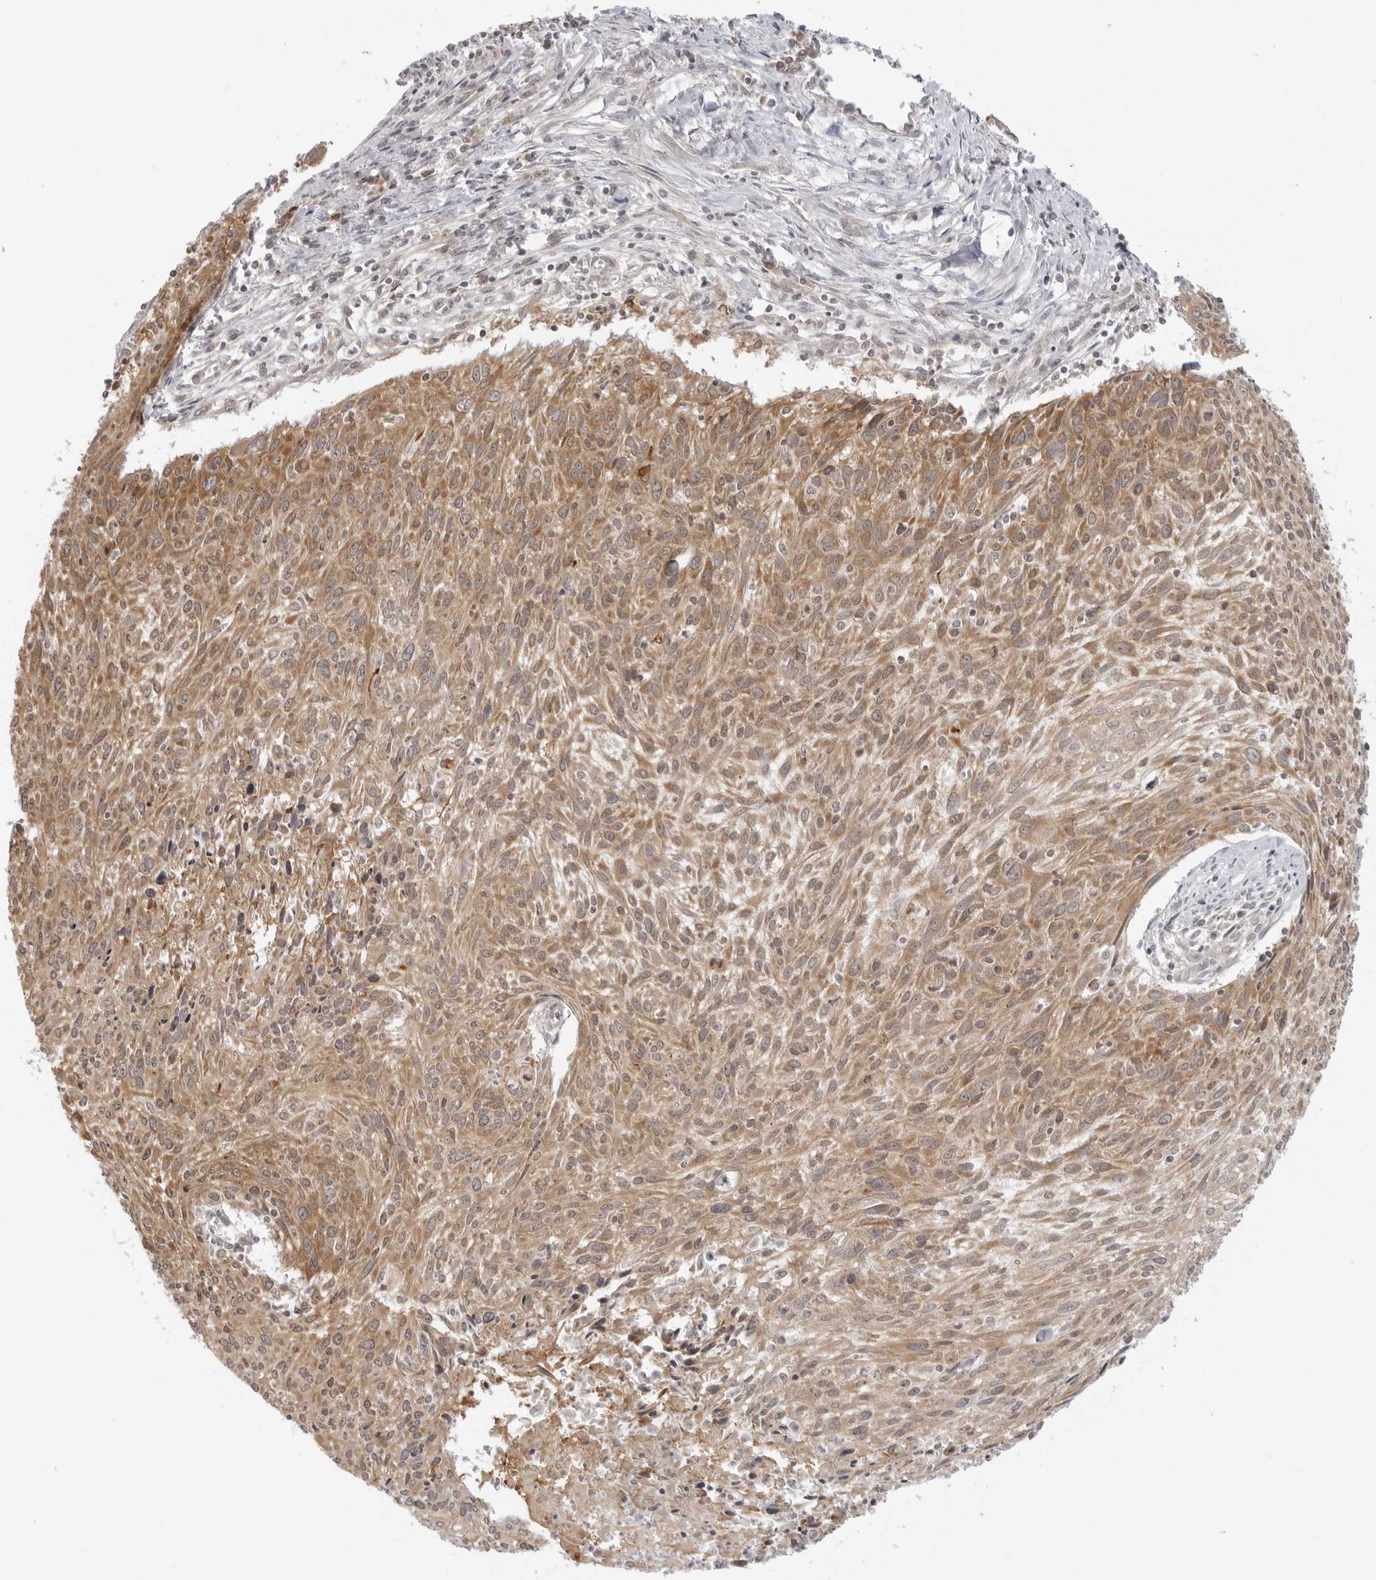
{"staining": {"intensity": "moderate", "quantity": ">75%", "location": "cytoplasmic/membranous"}, "tissue": "cervical cancer", "cell_type": "Tumor cells", "image_type": "cancer", "snomed": [{"axis": "morphology", "description": "Squamous cell carcinoma, NOS"}, {"axis": "topography", "description": "Cervix"}], "caption": "The micrograph demonstrates staining of cervical squamous cell carcinoma, revealing moderate cytoplasmic/membranous protein expression (brown color) within tumor cells.", "gene": "PRRC2C", "patient": {"sex": "female", "age": 51}}